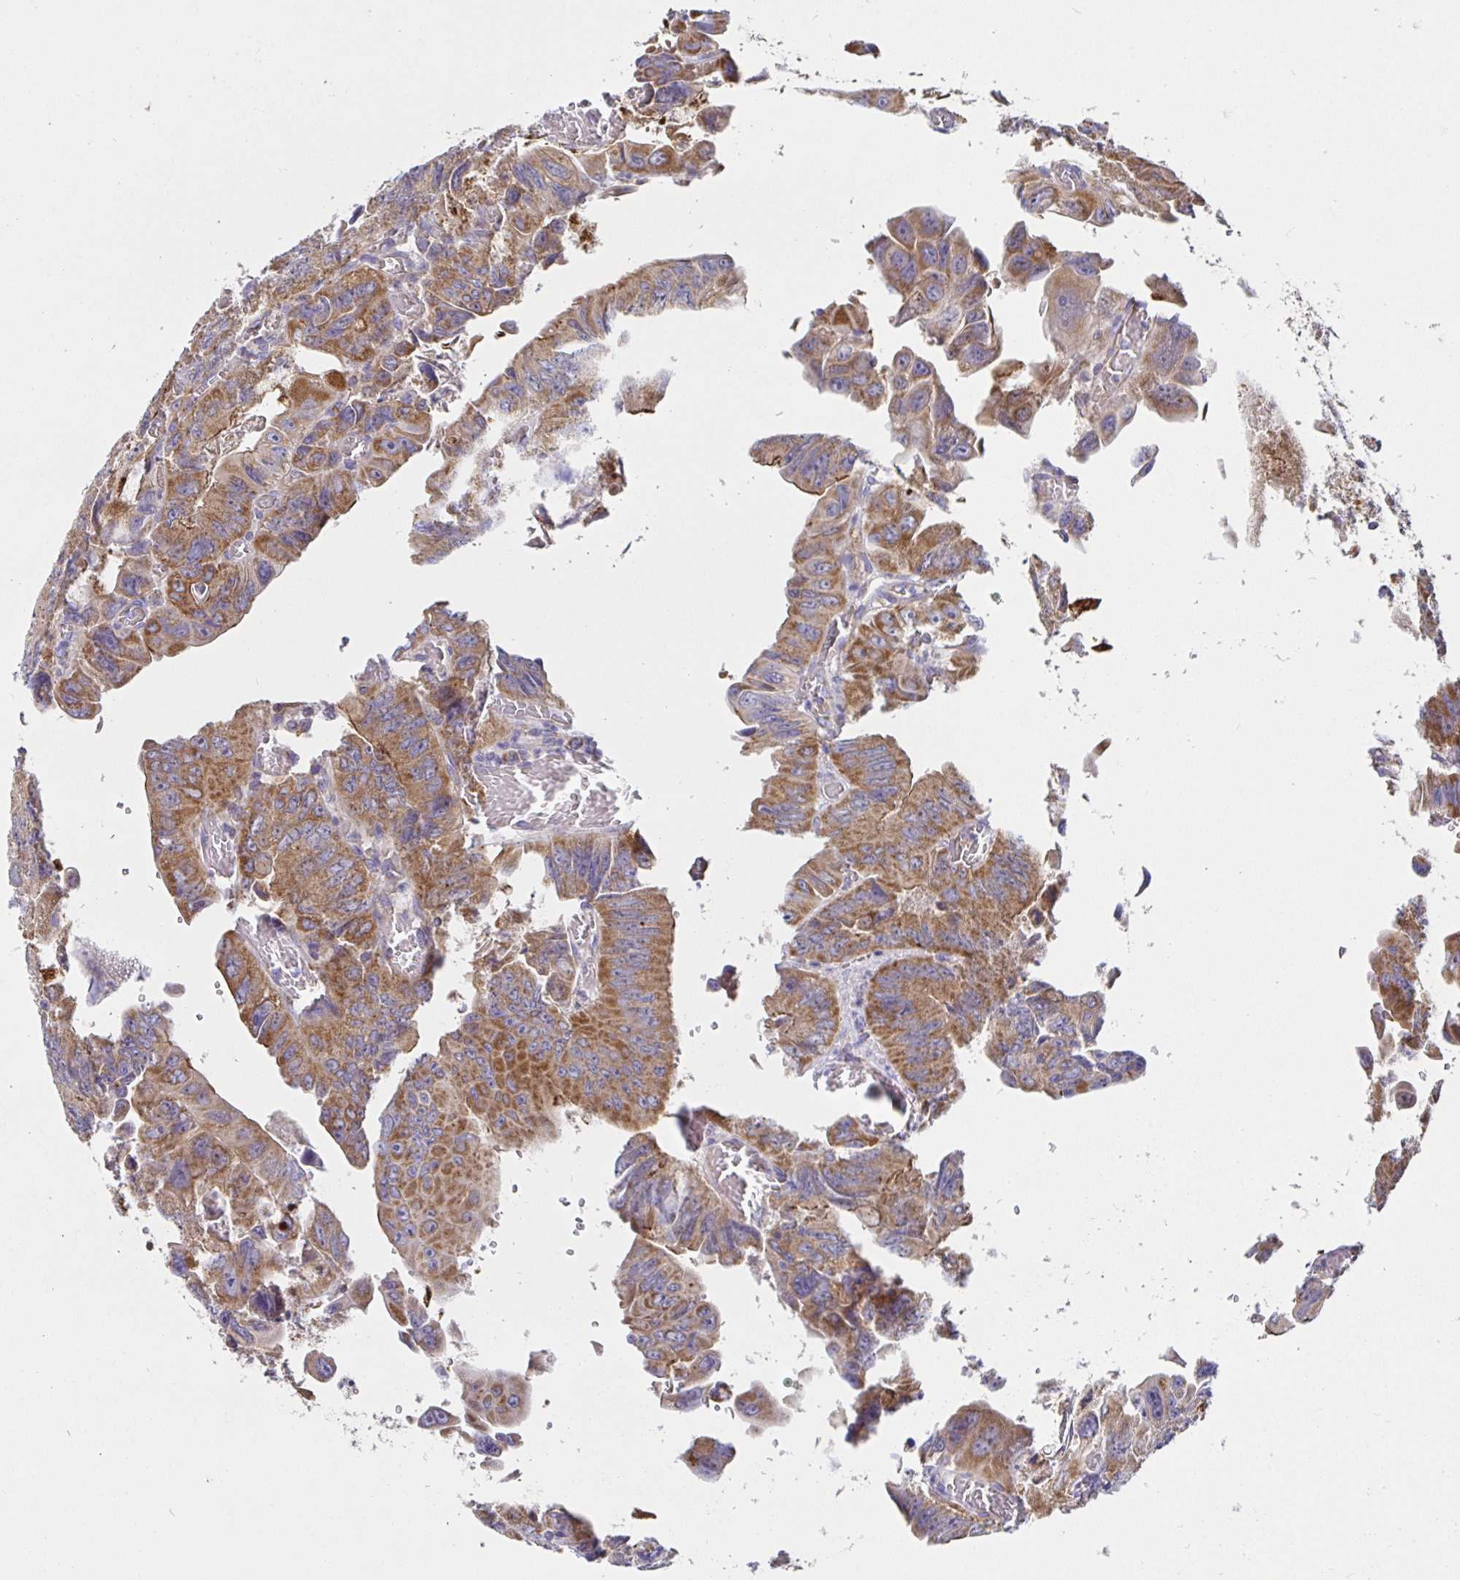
{"staining": {"intensity": "moderate", "quantity": ">75%", "location": "cytoplasmic/membranous"}, "tissue": "colorectal cancer", "cell_type": "Tumor cells", "image_type": "cancer", "snomed": [{"axis": "morphology", "description": "Adenocarcinoma, NOS"}, {"axis": "topography", "description": "Colon"}], "caption": "High-magnification brightfield microscopy of colorectal cancer (adenocarcinoma) stained with DAB (3,3'-diaminobenzidine) (brown) and counterstained with hematoxylin (blue). tumor cells exhibit moderate cytoplasmic/membranous positivity is appreciated in about>75% of cells.", "gene": "PRDX3", "patient": {"sex": "female", "age": 84}}